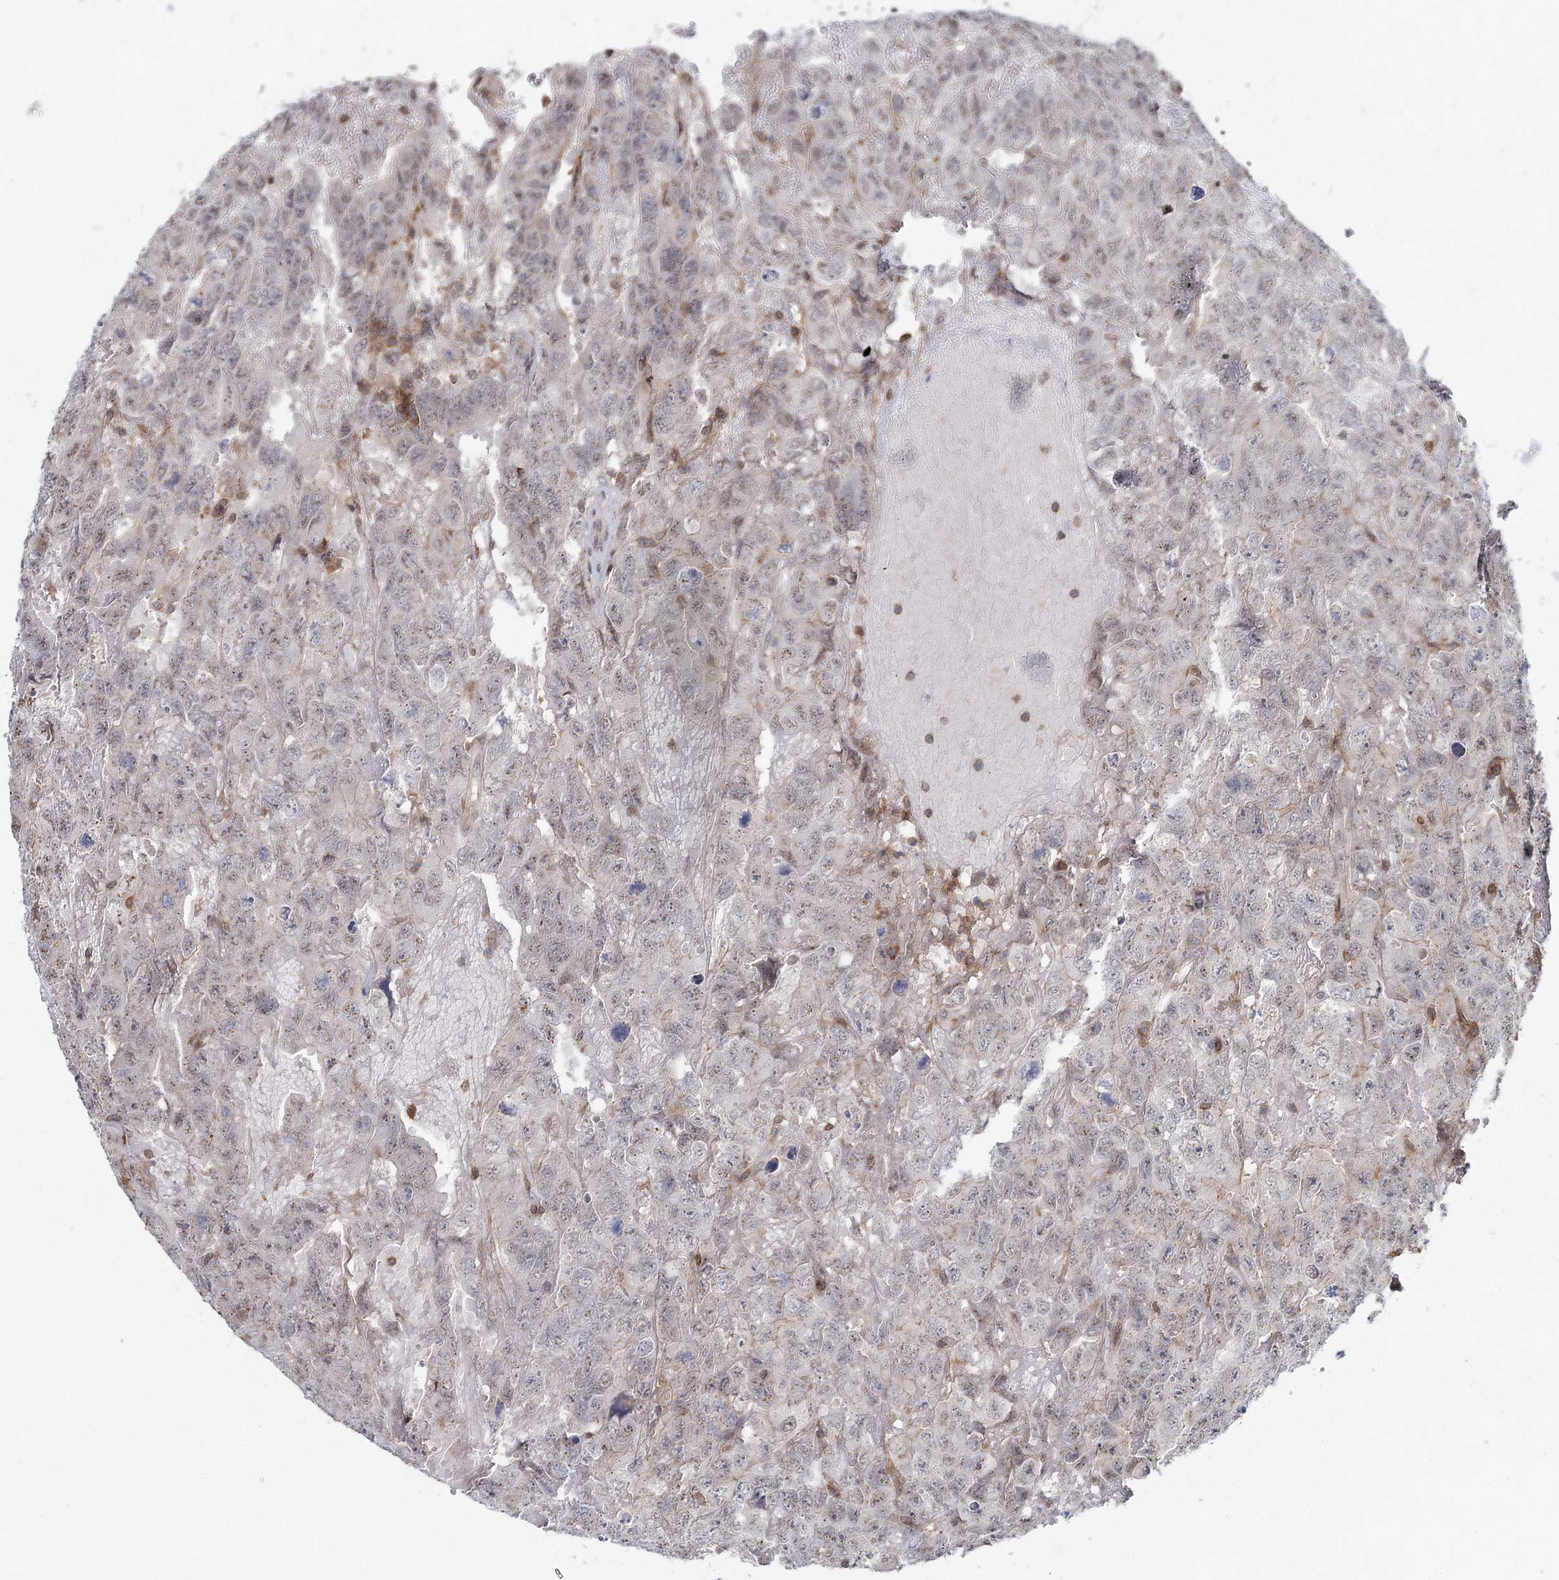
{"staining": {"intensity": "weak", "quantity": "<25%", "location": "nuclear"}, "tissue": "testis cancer", "cell_type": "Tumor cells", "image_type": "cancer", "snomed": [{"axis": "morphology", "description": "Carcinoma, Embryonal, NOS"}, {"axis": "topography", "description": "Testis"}], "caption": "This is an immunohistochemistry (IHC) photomicrograph of testis cancer (embryonal carcinoma). There is no staining in tumor cells.", "gene": "CDC42SE2", "patient": {"sex": "male", "age": 45}}